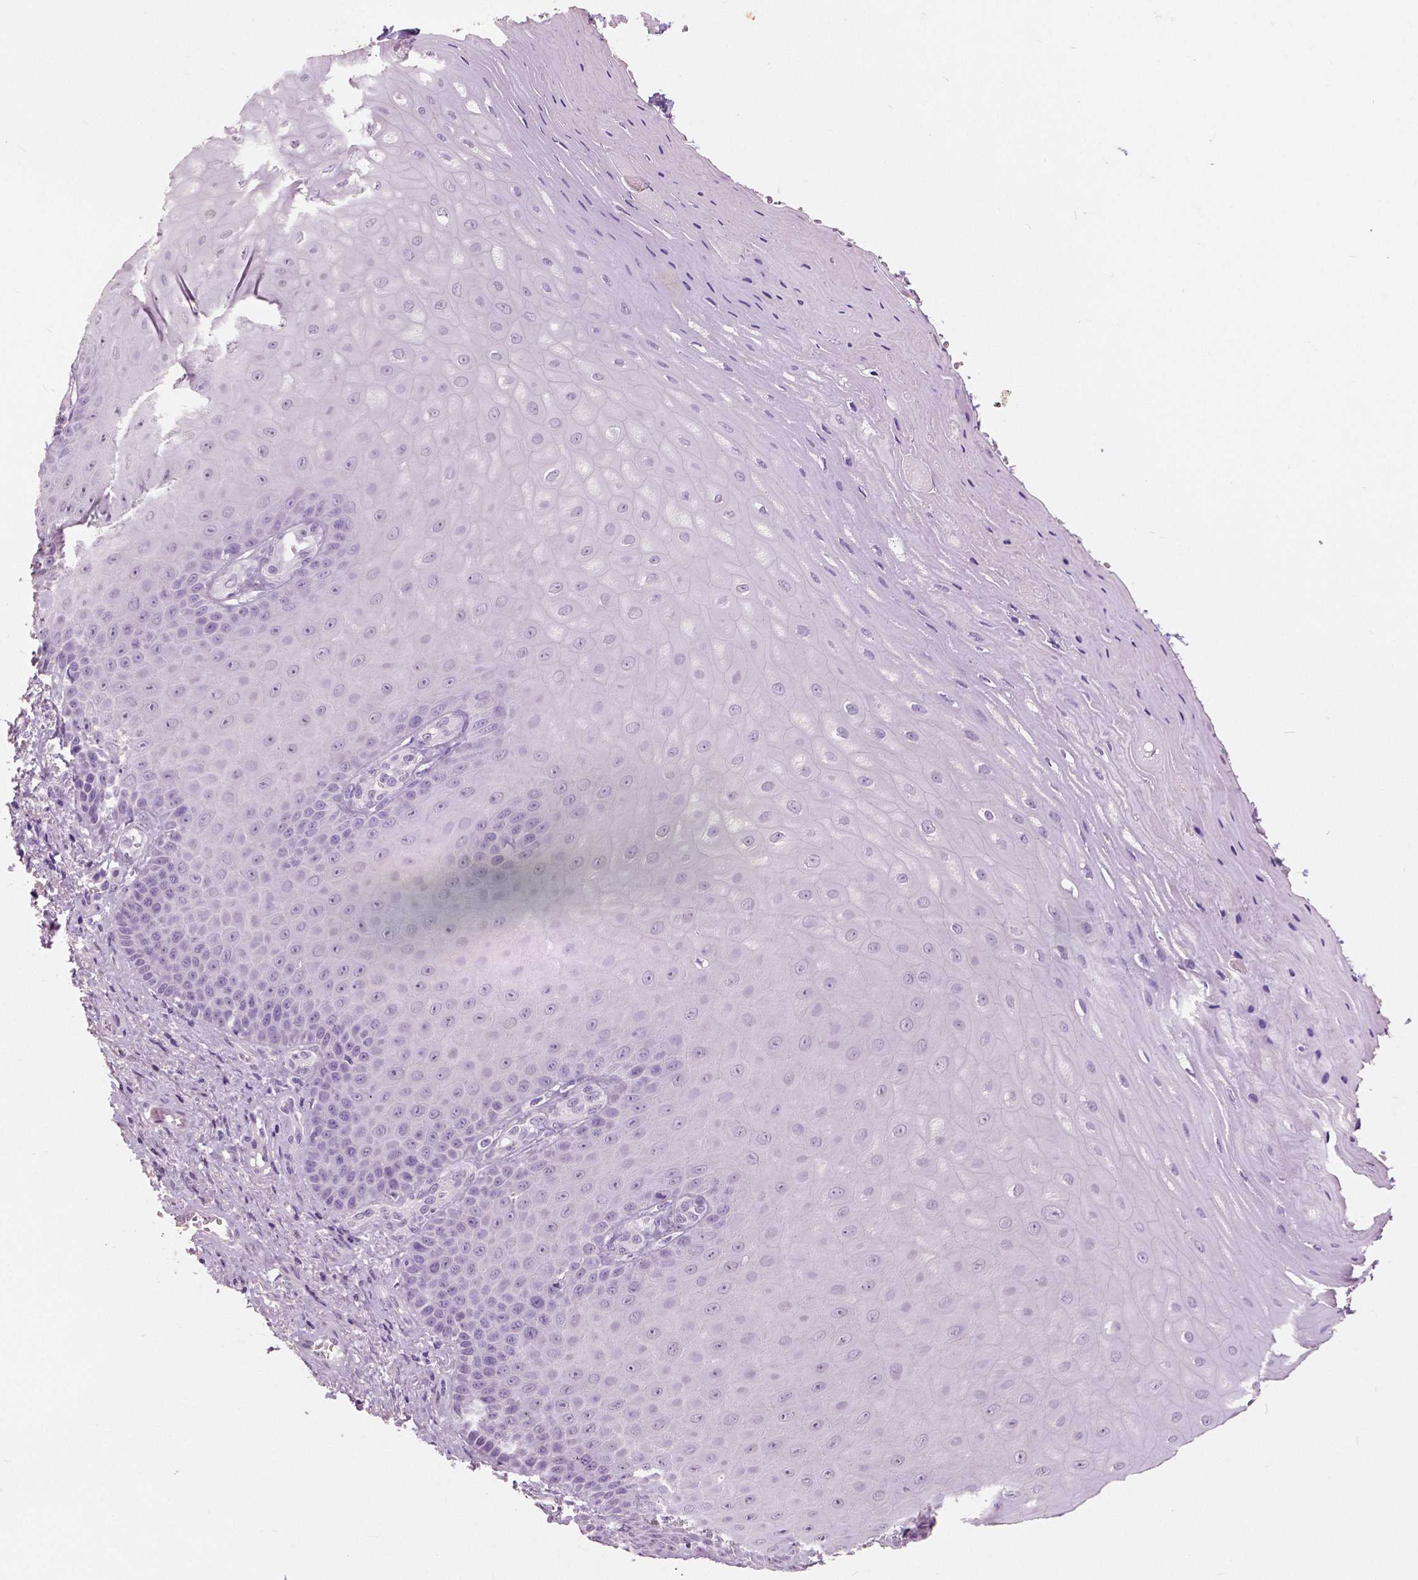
{"staining": {"intensity": "negative", "quantity": "none", "location": "none"}, "tissue": "vagina", "cell_type": "Squamous epithelial cells", "image_type": "normal", "snomed": [{"axis": "morphology", "description": "Normal tissue, NOS"}, {"axis": "topography", "description": "Vagina"}], "caption": "The histopathology image shows no staining of squamous epithelial cells in unremarkable vagina. (IHC, brightfield microscopy, high magnification).", "gene": "GRIN2A", "patient": {"sex": "female", "age": 83}}